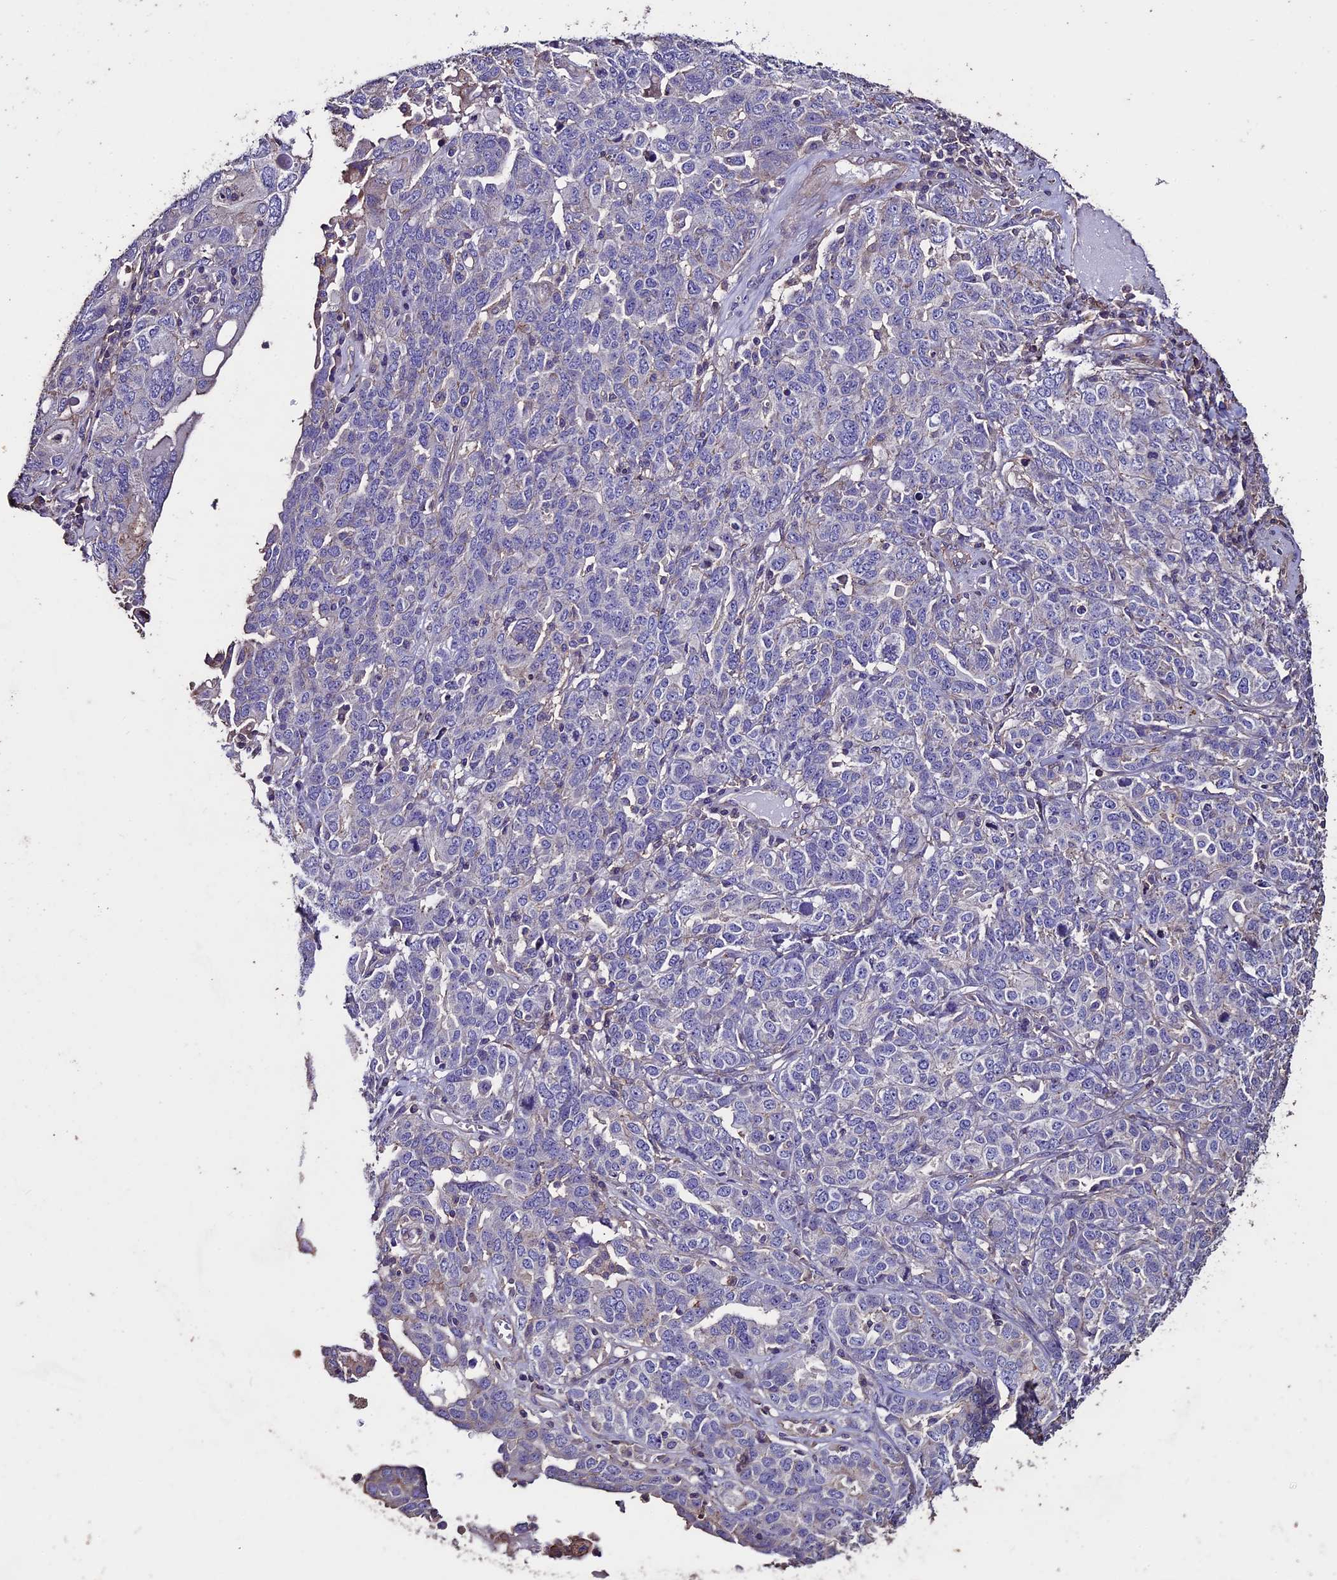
{"staining": {"intensity": "negative", "quantity": "none", "location": "none"}, "tissue": "ovarian cancer", "cell_type": "Tumor cells", "image_type": "cancer", "snomed": [{"axis": "morphology", "description": "Carcinoma, endometroid"}, {"axis": "topography", "description": "Ovary"}], "caption": "The immunohistochemistry micrograph has no significant expression in tumor cells of ovarian cancer (endometroid carcinoma) tissue.", "gene": "USB1", "patient": {"sex": "female", "age": 62}}